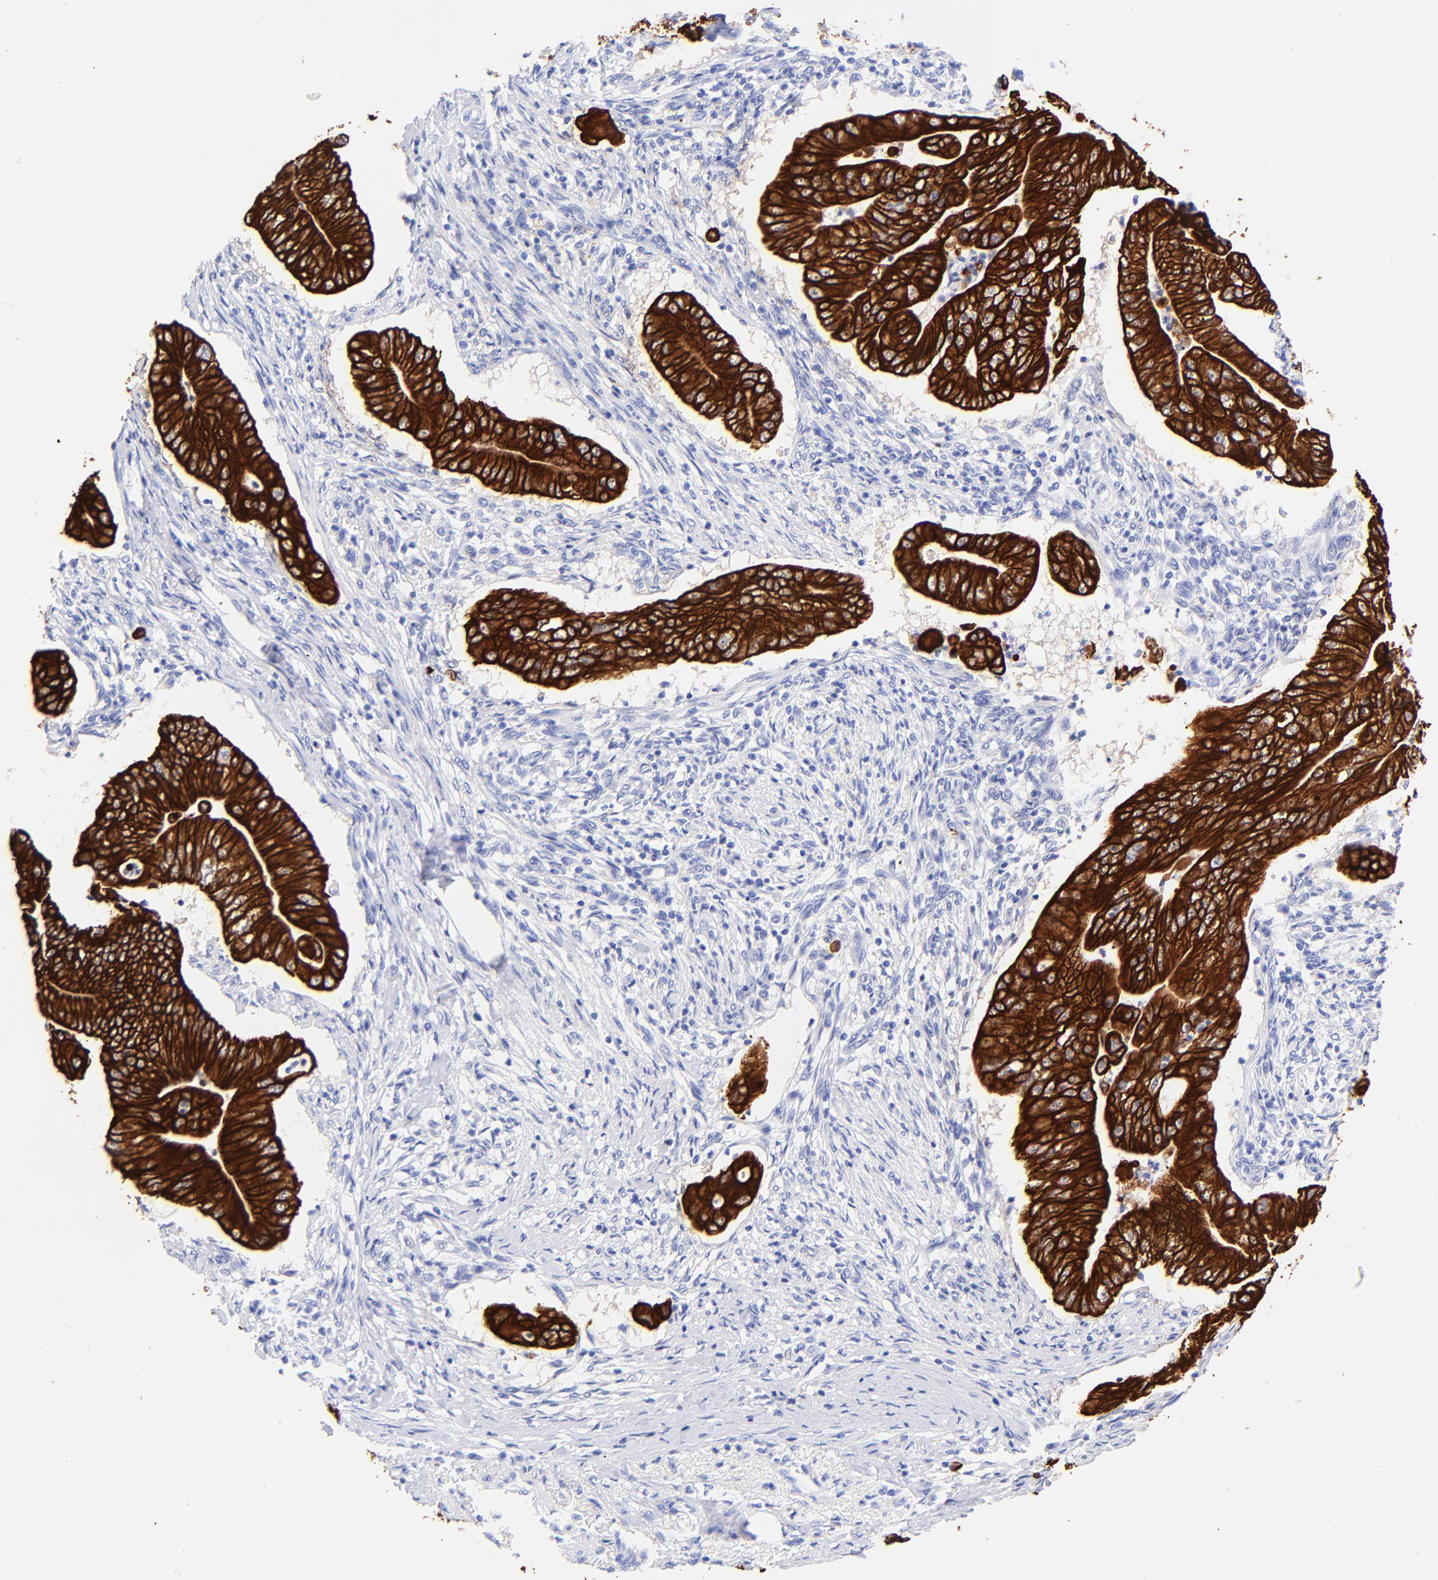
{"staining": {"intensity": "strong", "quantity": ">75%", "location": "cytoplasmic/membranous"}, "tissue": "pancreatic cancer", "cell_type": "Tumor cells", "image_type": "cancer", "snomed": [{"axis": "morphology", "description": "Adenocarcinoma, NOS"}, {"axis": "topography", "description": "Pancreas"}], "caption": "DAB immunohistochemical staining of human pancreatic cancer shows strong cytoplasmic/membranous protein expression in approximately >75% of tumor cells. The staining was performed using DAB to visualize the protein expression in brown, while the nuclei were stained in blue with hematoxylin (Magnification: 20x).", "gene": "KRT19", "patient": {"sex": "male", "age": 62}}